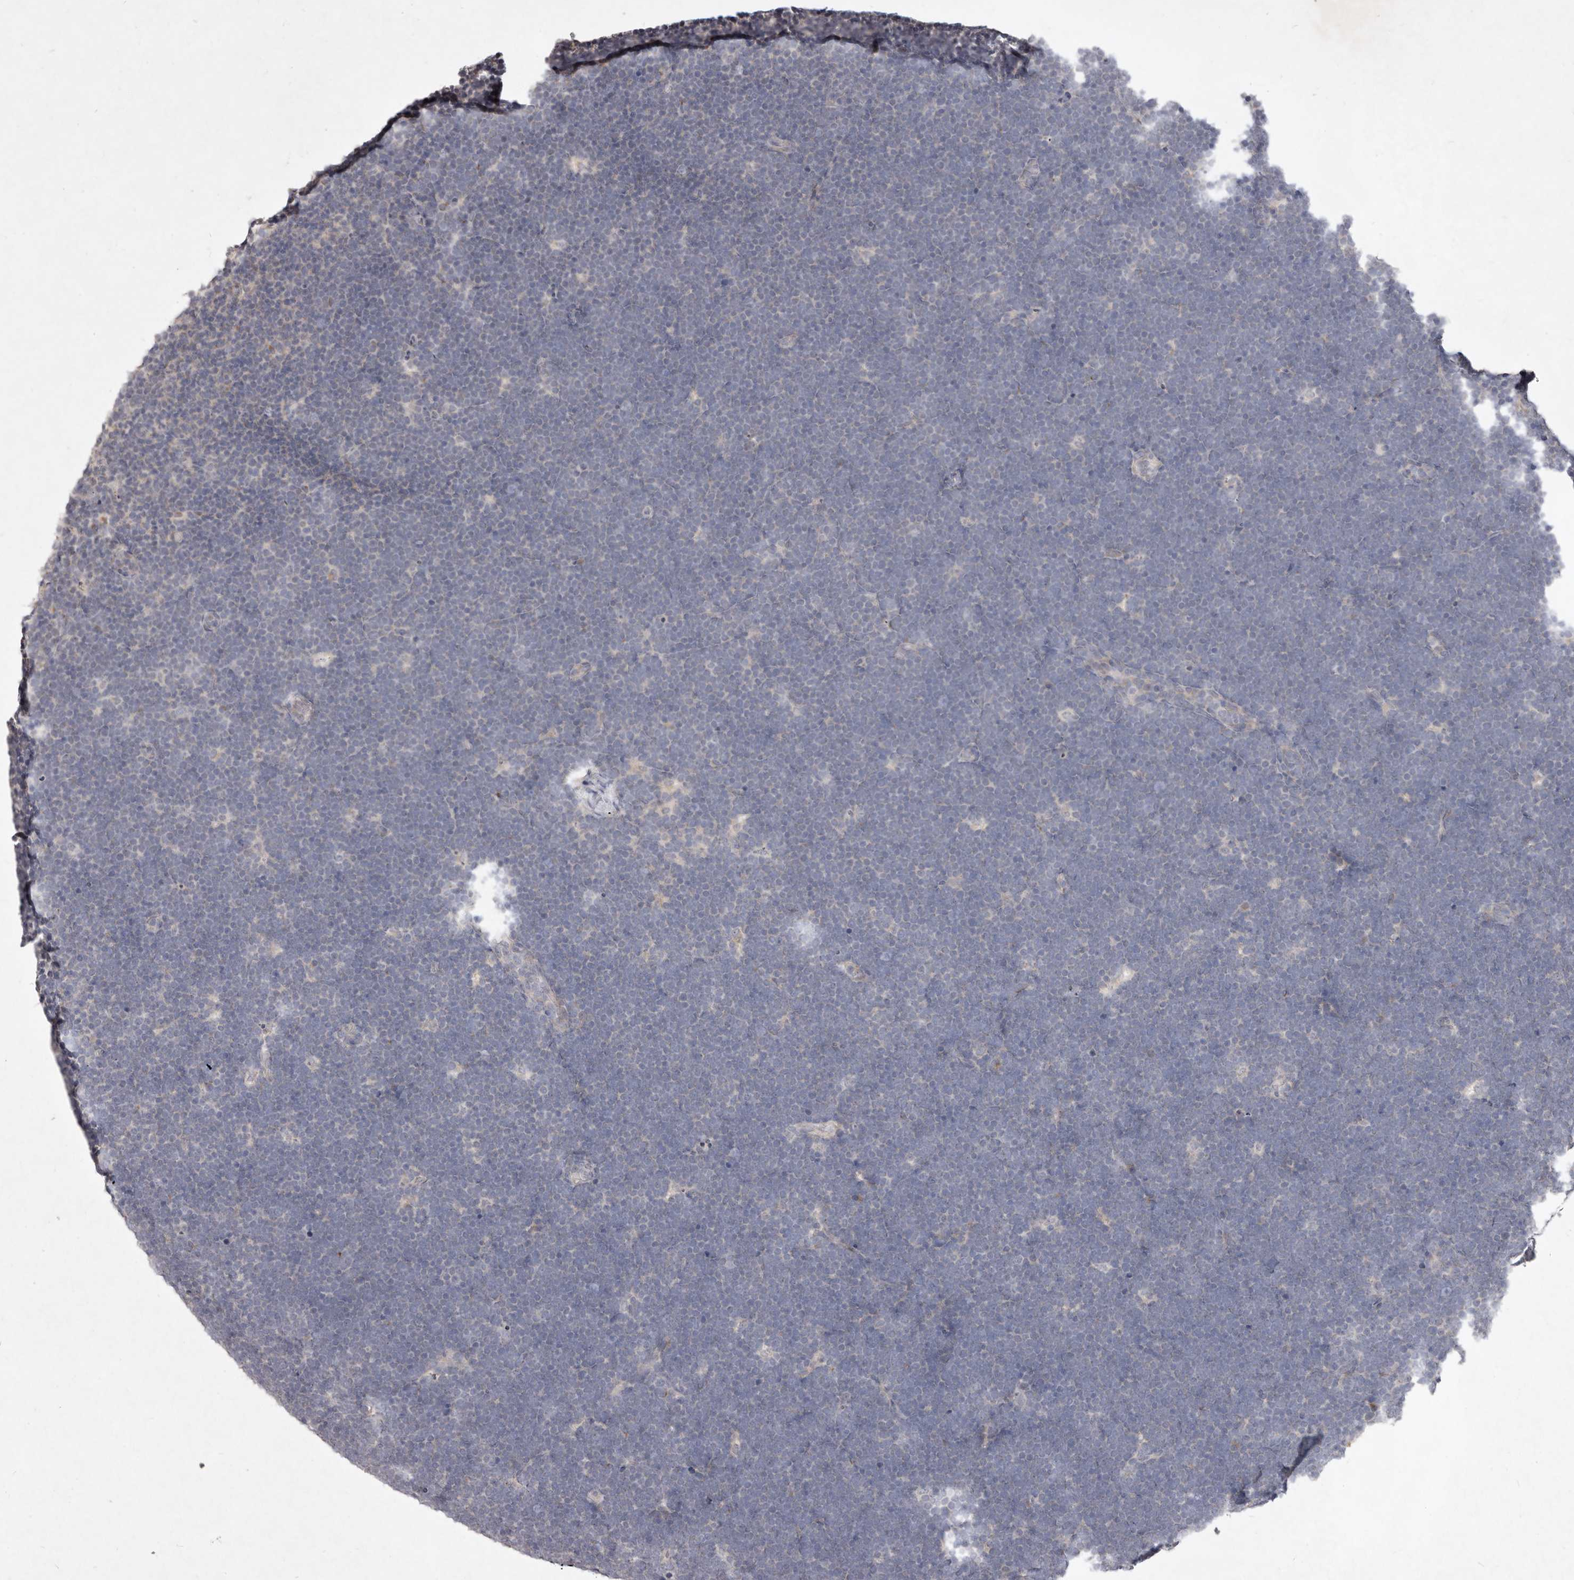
{"staining": {"intensity": "negative", "quantity": "none", "location": "none"}, "tissue": "lymphoma", "cell_type": "Tumor cells", "image_type": "cancer", "snomed": [{"axis": "morphology", "description": "Malignant lymphoma, non-Hodgkin's type, High grade"}, {"axis": "topography", "description": "Lymph node"}], "caption": "The image demonstrates no staining of tumor cells in high-grade malignant lymphoma, non-Hodgkin's type.", "gene": "P2RX6", "patient": {"sex": "male", "age": 13}}